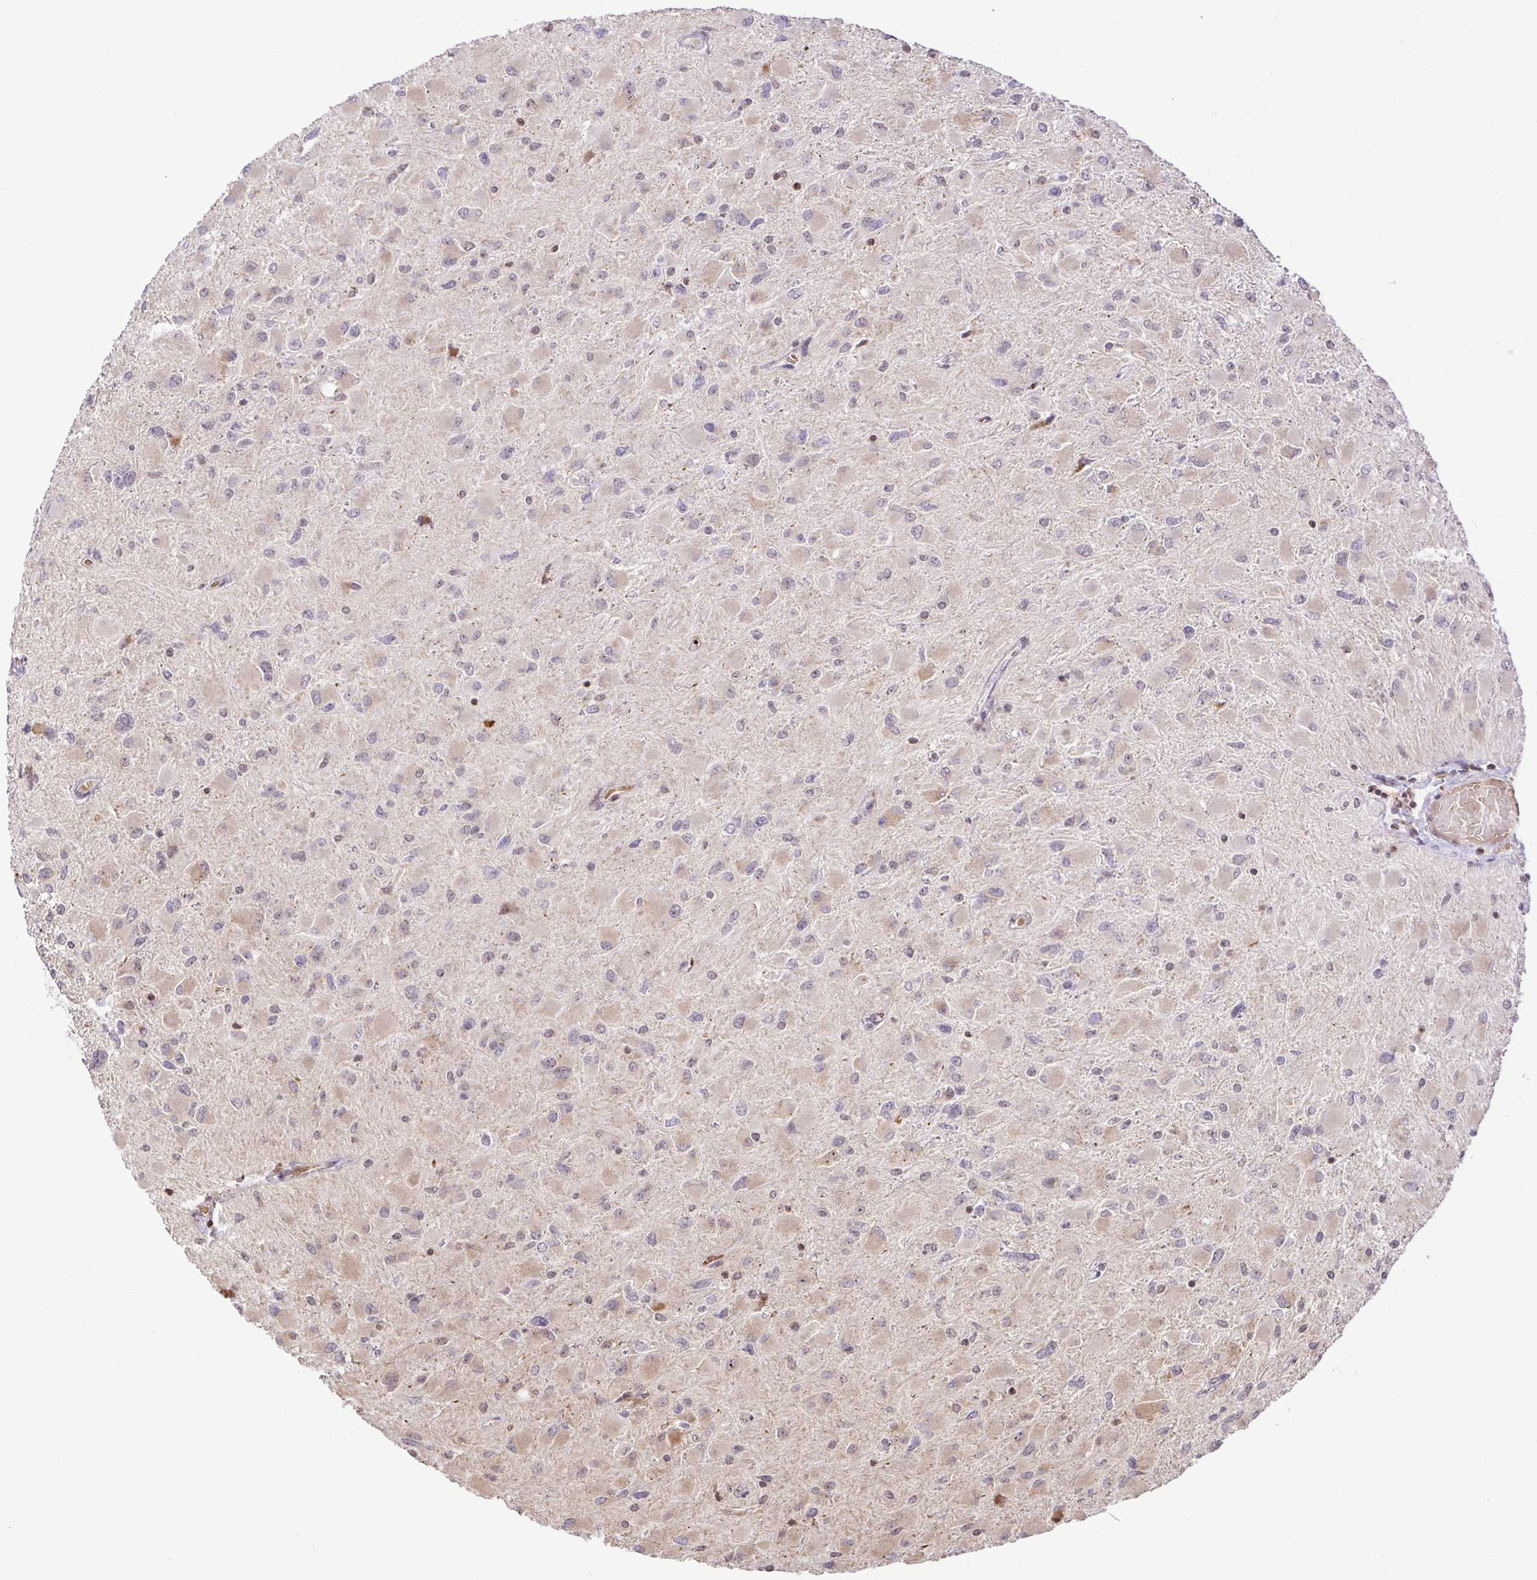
{"staining": {"intensity": "weak", "quantity": "25%-75%", "location": "cytoplasmic/membranous"}, "tissue": "glioma", "cell_type": "Tumor cells", "image_type": "cancer", "snomed": [{"axis": "morphology", "description": "Glioma, malignant, High grade"}, {"axis": "topography", "description": "Cerebral cortex"}], "caption": "Protein expression analysis of malignant glioma (high-grade) displays weak cytoplasmic/membranous expression in about 25%-75% of tumor cells.", "gene": "RSL24D1", "patient": {"sex": "female", "age": 36}}